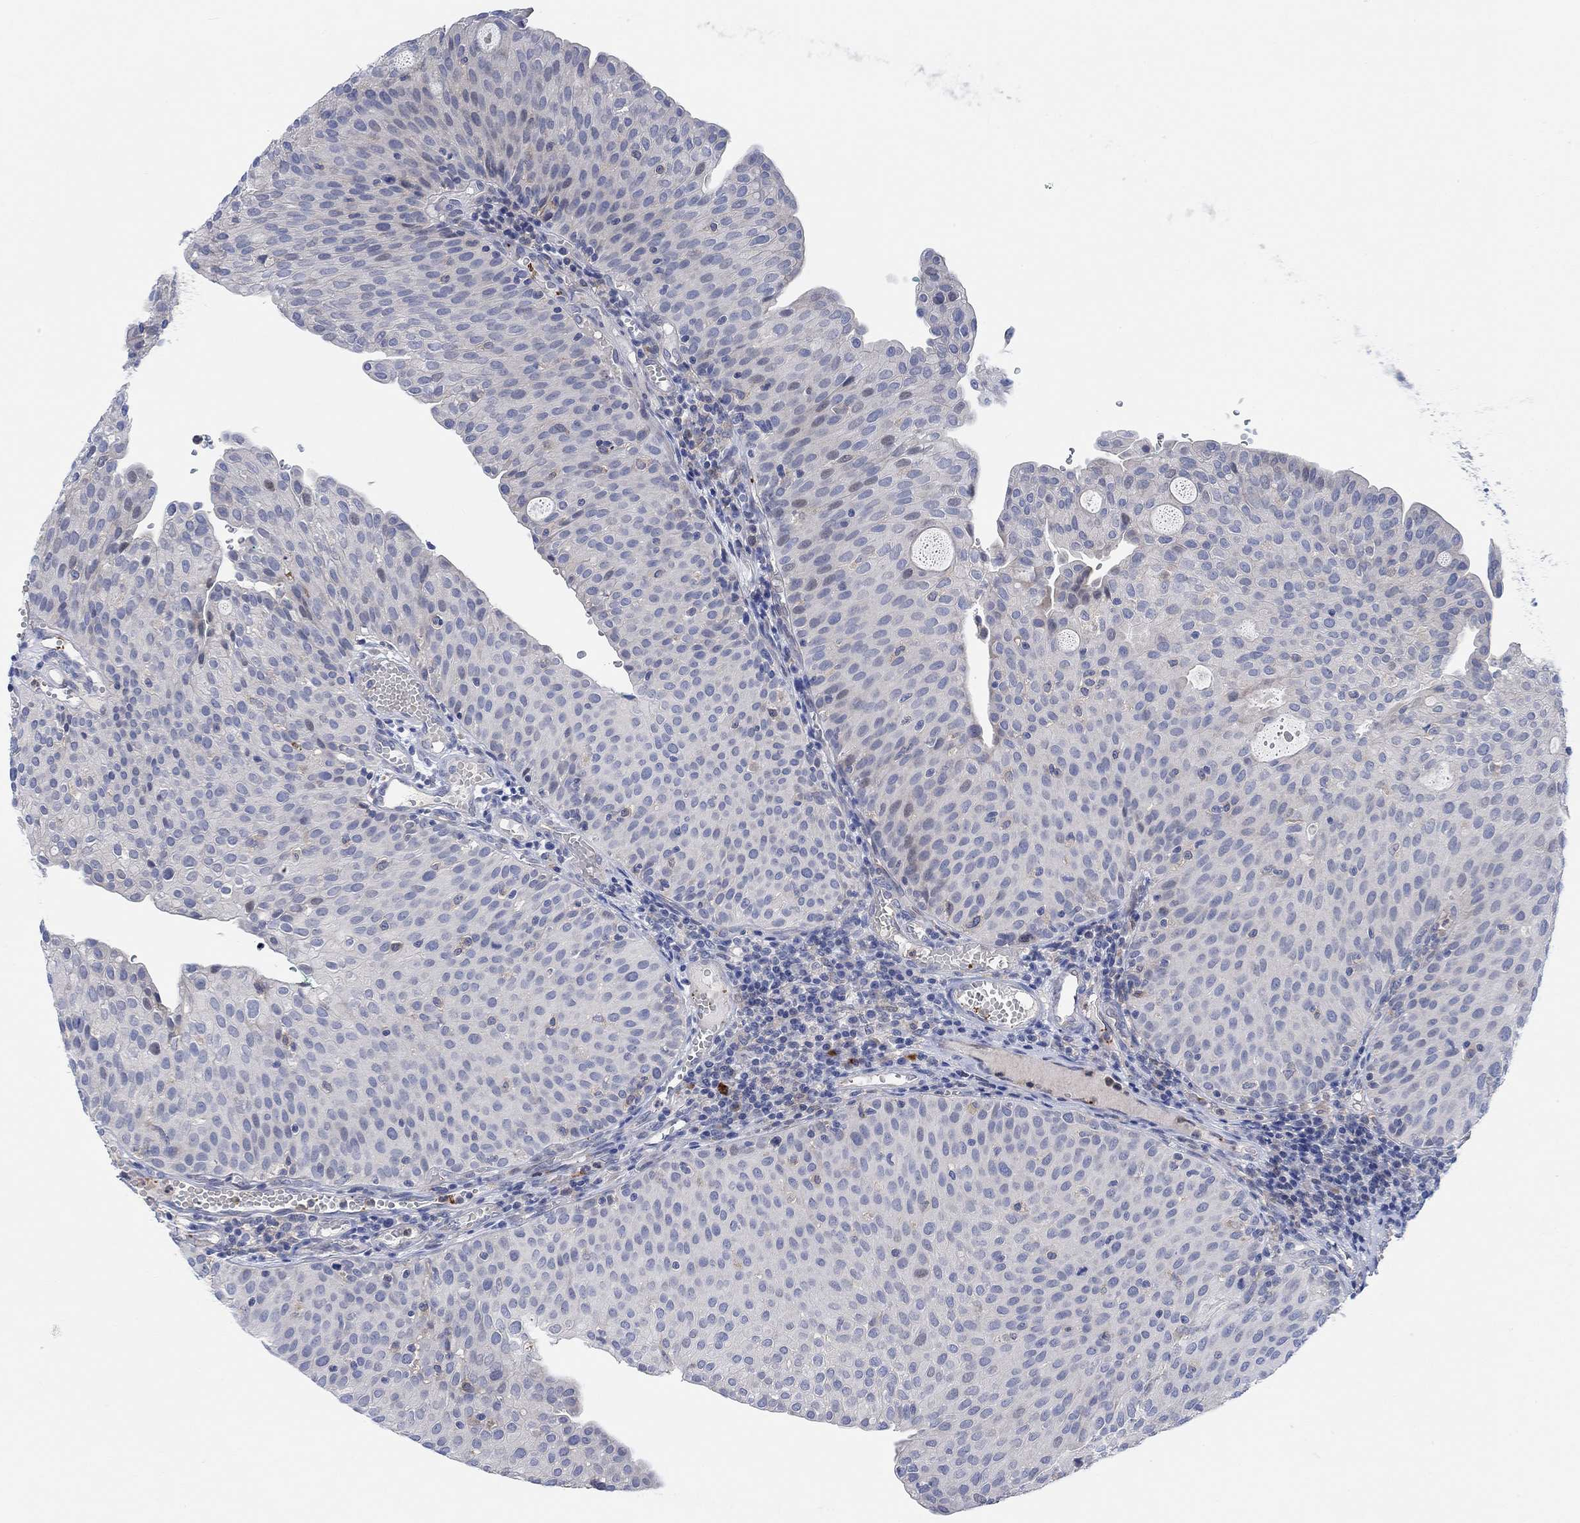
{"staining": {"intensity": "negative", "quantity": "none", "location": "none"}, "tissue": "urothelial cancer", "cell_type": "Tumor cells", "image_type": "cancer", "snomed": [{"axis": "morphology", "description": "Urothelial carcinoma, Low grade"}, {"axis": "topography", "description": "Urinary bladder"}], "caption": "There is no significant staining in tumor cells of low-grade urothelial carcinoma.", "gene": "PMFBP1", "patient": {"sex": "male", "age": 54}}